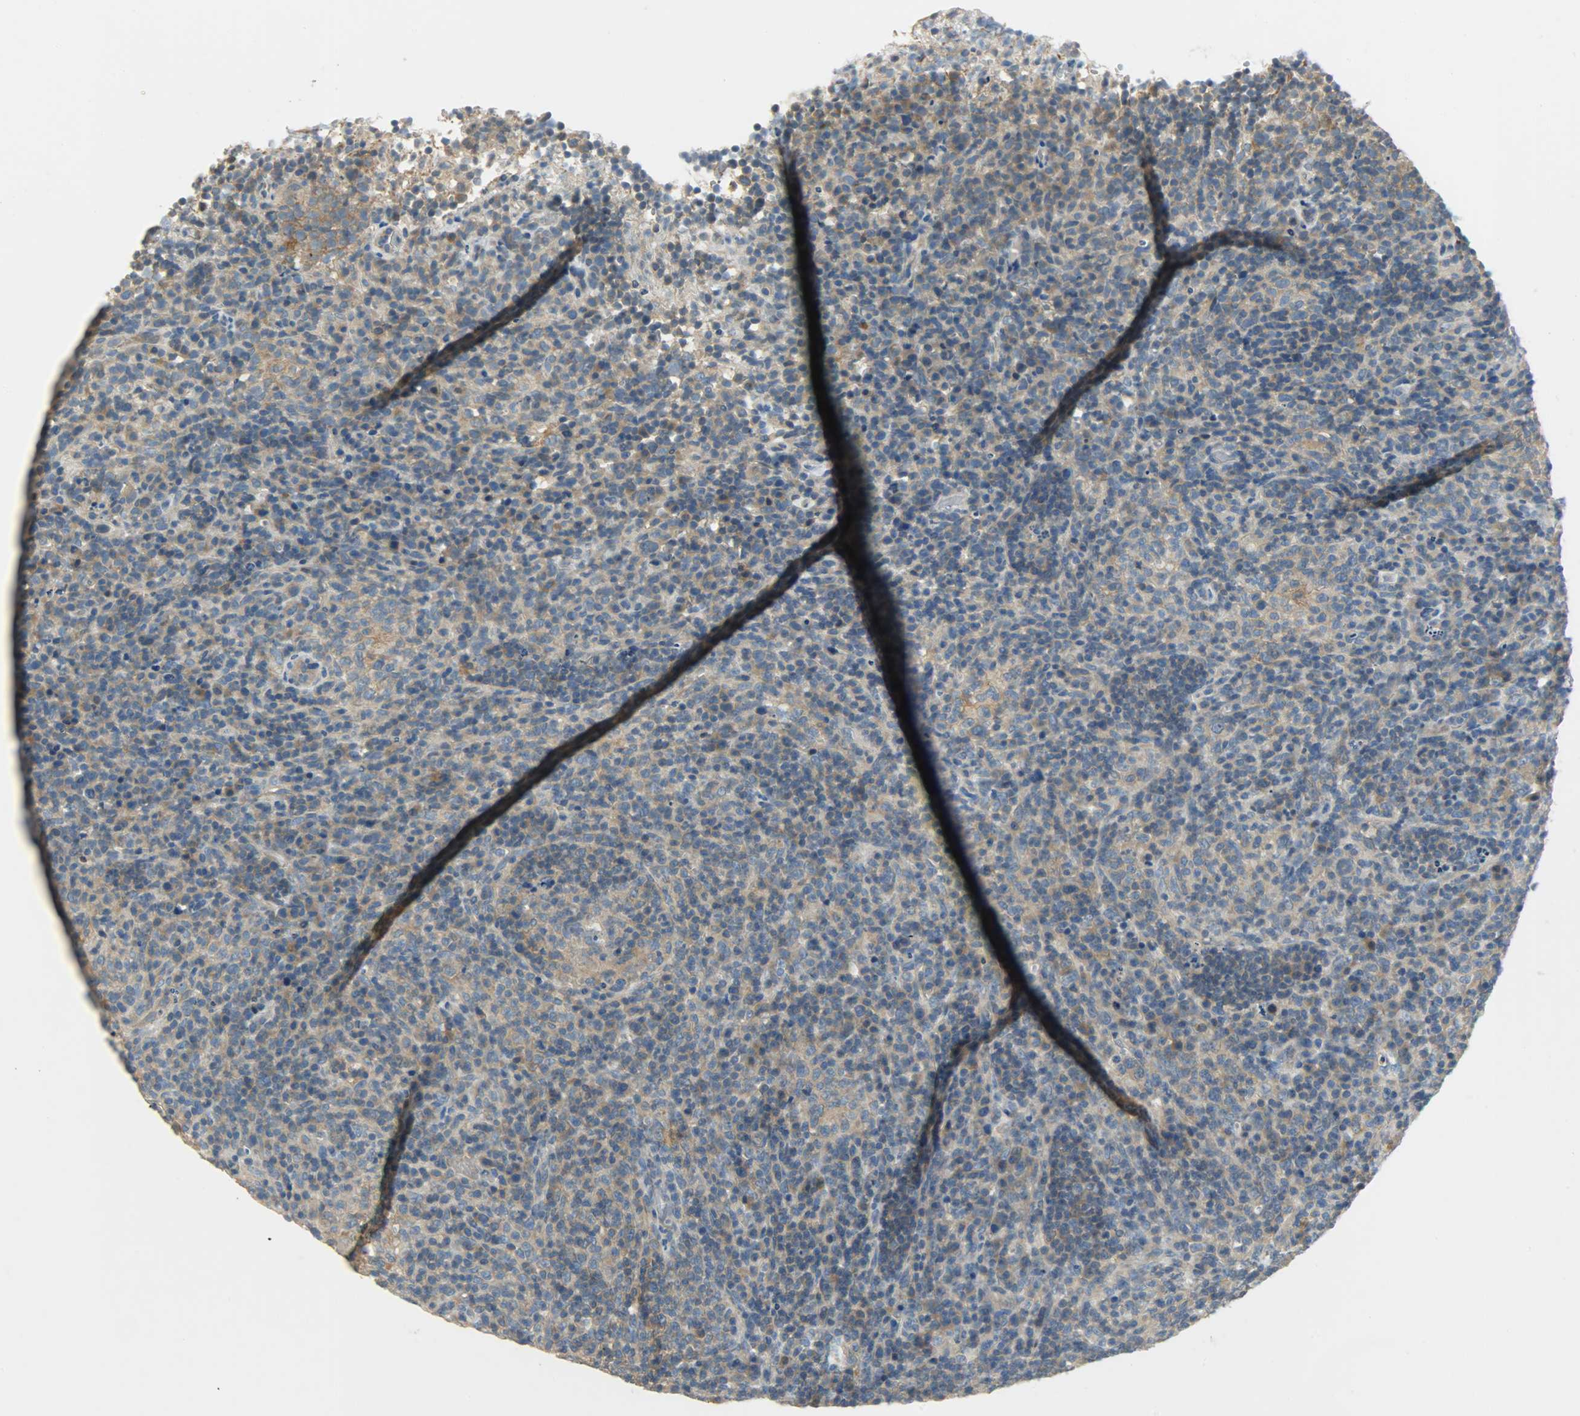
{"staining": {"intensity": "moderate", "quantity": ">75%", "location": "cytoplasmic/membranous"}, "tissue": "lymphoma", "cell_type": "Tumor cells", "image_type": "cancer", "snomed": [{"axis": "morphology", "description": "Malignant lymphoma, non-Hodgkin's type, High grade"}, {"axis": "topography", "description": "Lymph node"}], "caption": "Lymphoma stained for a protein (brown) reveals moderate cytoplasmic/membranous positive positivity in about >75% of tumor cells.", "gene": "DSG2", "patient": {"sex": "female", "age": 76}}